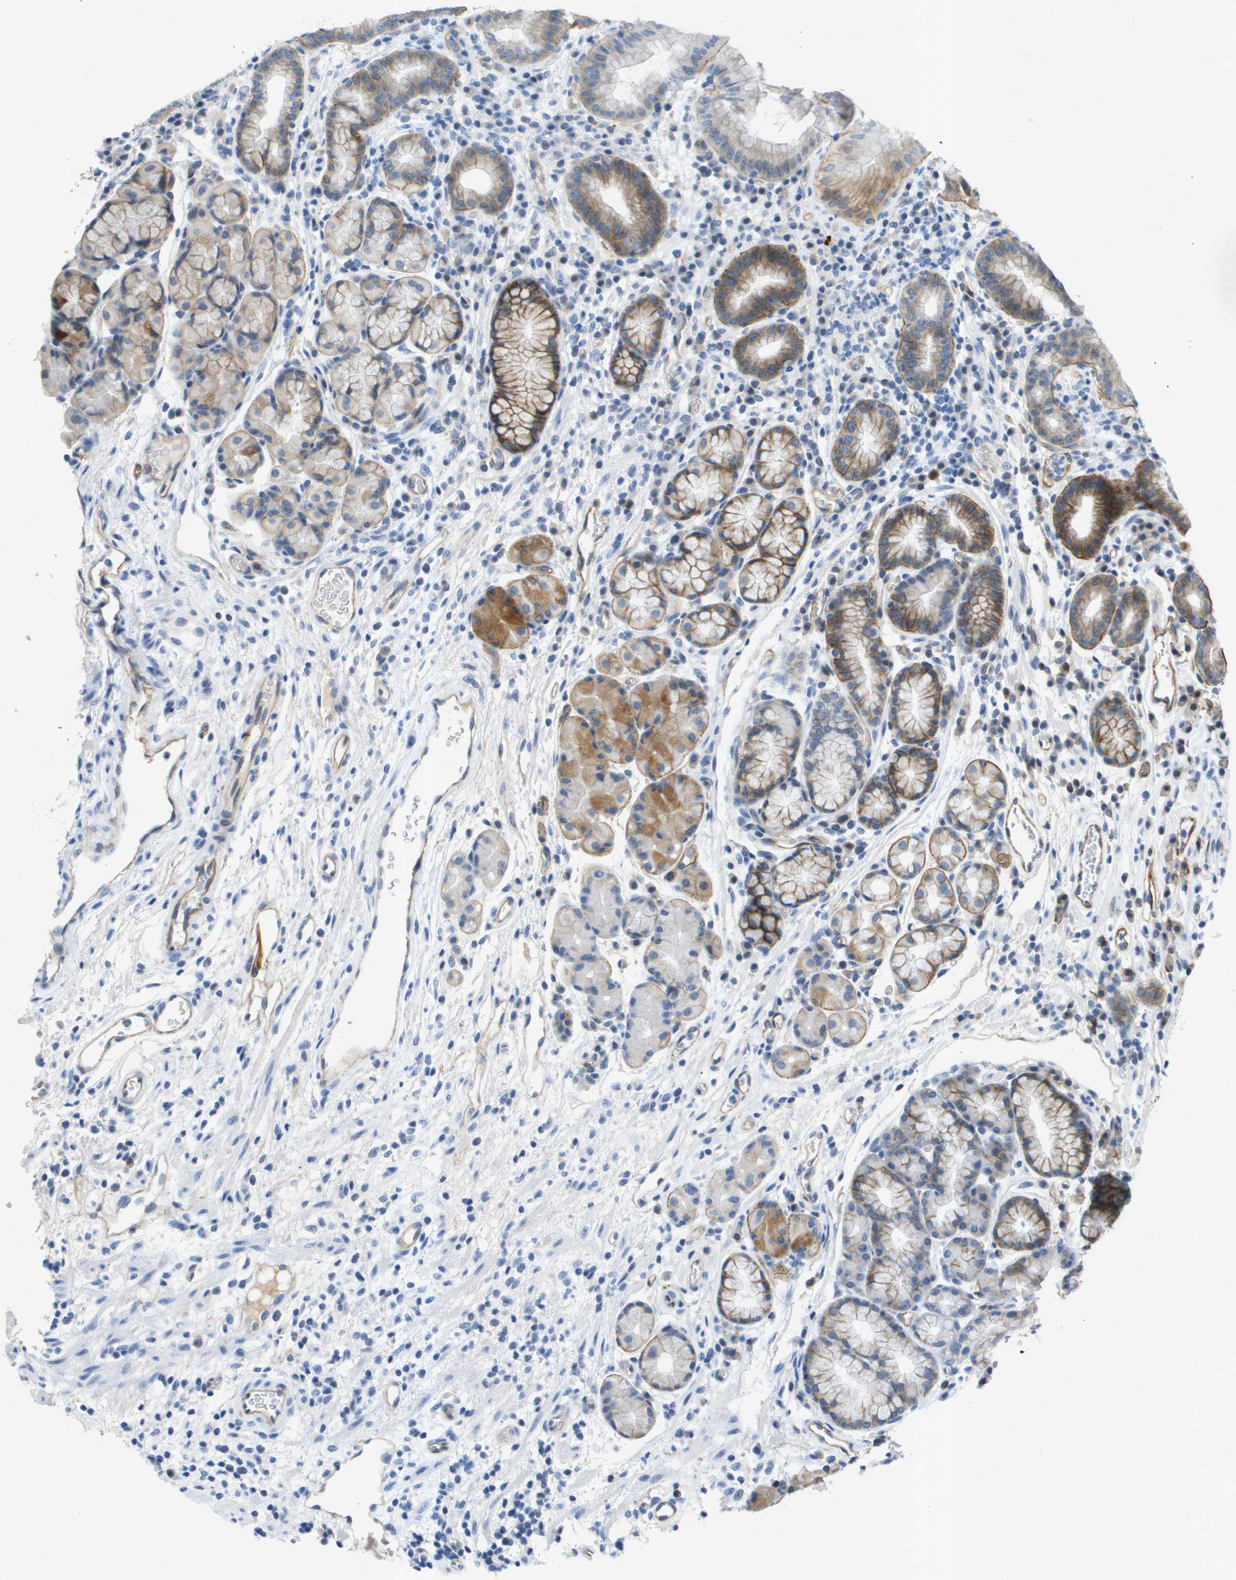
{"staining": {"intensity": "moderate", "quantity": "25%-75%", "location": "cytoplasmic/membranous"}, "tissue": "stomach", "cell_type": "Glandular cells", "image_type": "normal", "snomed": [{"axis": "morphology", "description": "Normal tissue, NOS"}, {"axis": "morphology", "description": "Carcinoid, malignant, NOS"}, {"axis": "topography", "description": "Stomach, upper"}], "caption": "Protein staining demonstrates moderate cytoplasmic/membranous staining in approximately 25%-75% of glandular cells in unremarkable stomach. The staining was performed using DAB (3,3'-diaminobenzidine), with brown indicating positive protein expression. Nuclei are stained blue with hematoxylin.", "gene": "ITGA6", "patient": {"sex": "male", "age": 39}}